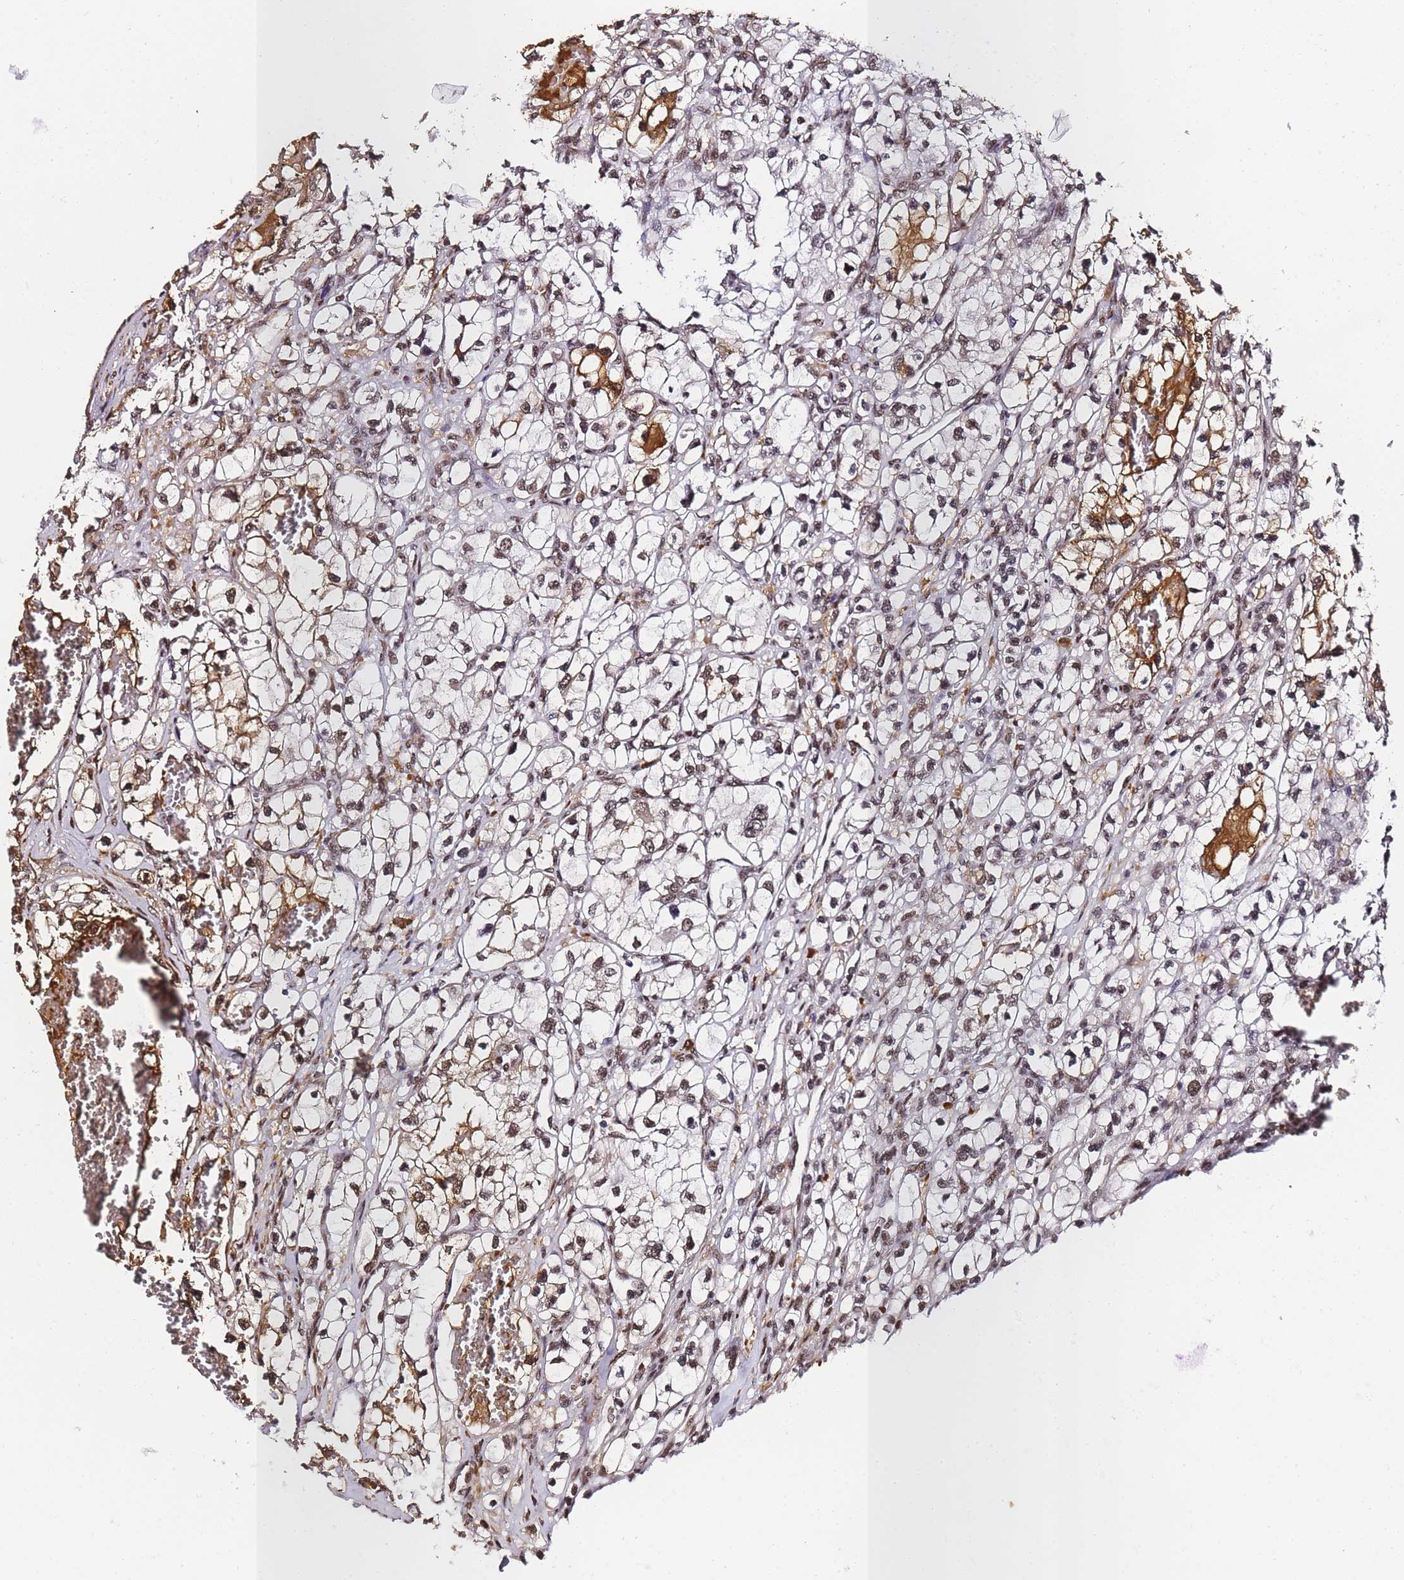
{"staining": {"intensity": "moderate", "quantity": "<25%", "location": "cytoplasmic/membranous,nuclear"}, "tissue": "renal cancer", "cell_type": "Tumor cells", "image_type": "cancer", "snomed": [{"axis": "morphology", "description": "Adenocarcinoma, NOS"}, {"axis": "topography", "description": "Kidney"}], "caption": "This is an image of immunohistochemistry staining of renal cancer, which shows moderate expression in the cytoplasmic/membranous and nuclear of tumor cells.", "gene": "POLR1A", "patient": {"sex": "female", "age": 57}}